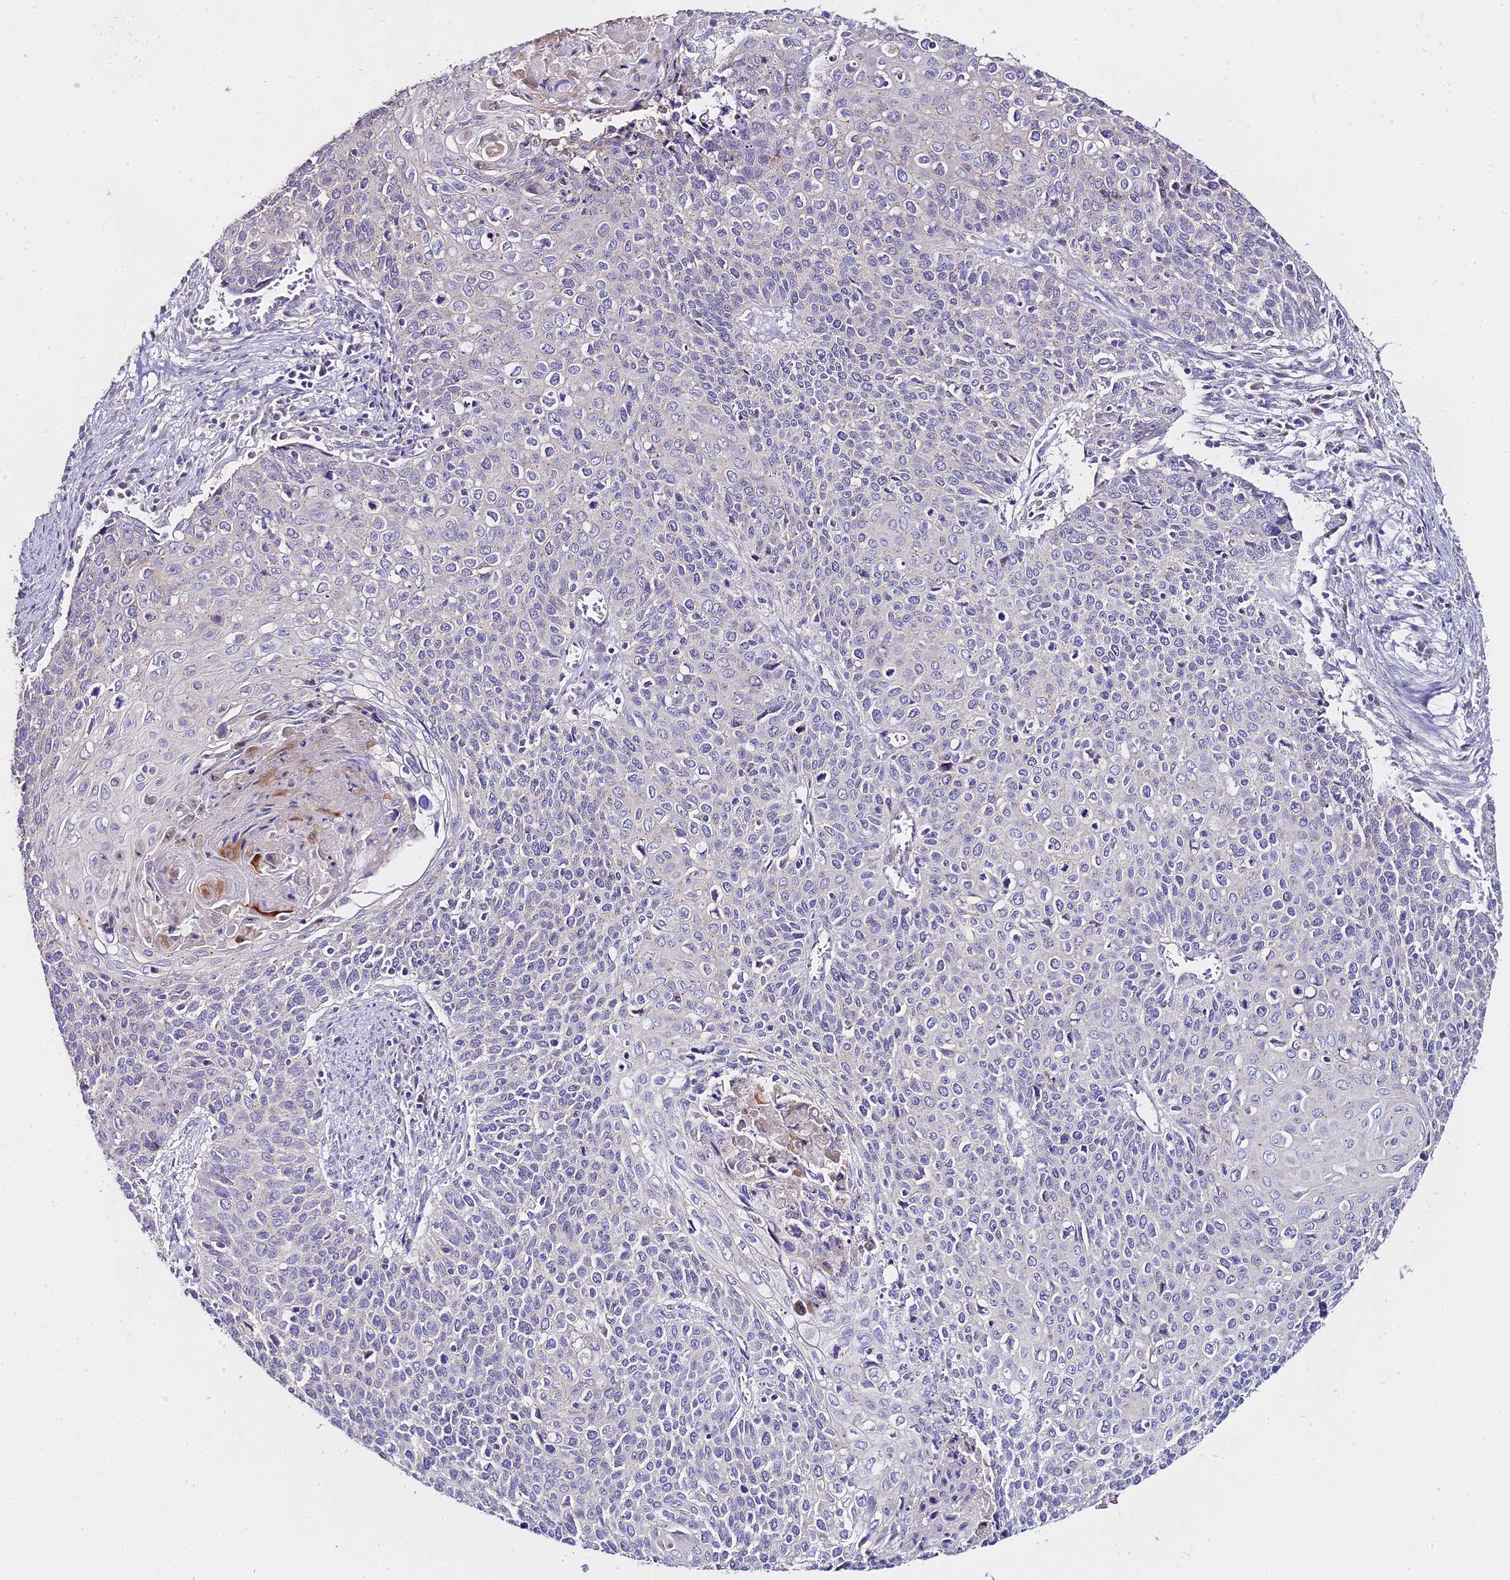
{"staining": {"intensity": "negative", "quantity": "none", "location": "none"}, "tissue": "cervical cancer", "cell_type": "Tumor cells", "image_type": "cancer", "snomed": [{"axis": "morphology", "description": "Squamous cell carcinoma, NOS"}, {"axis": "topography", "description": "Cervix"}], "caption": "Immunohistochemistry micrograph of cervical cancer (squamous cell carcinoma) stained for a protein (brown), which exhibits no expression in tumor cells.", "gene": "GLYAT", "patient": {"sex": "female", "age": 39}}